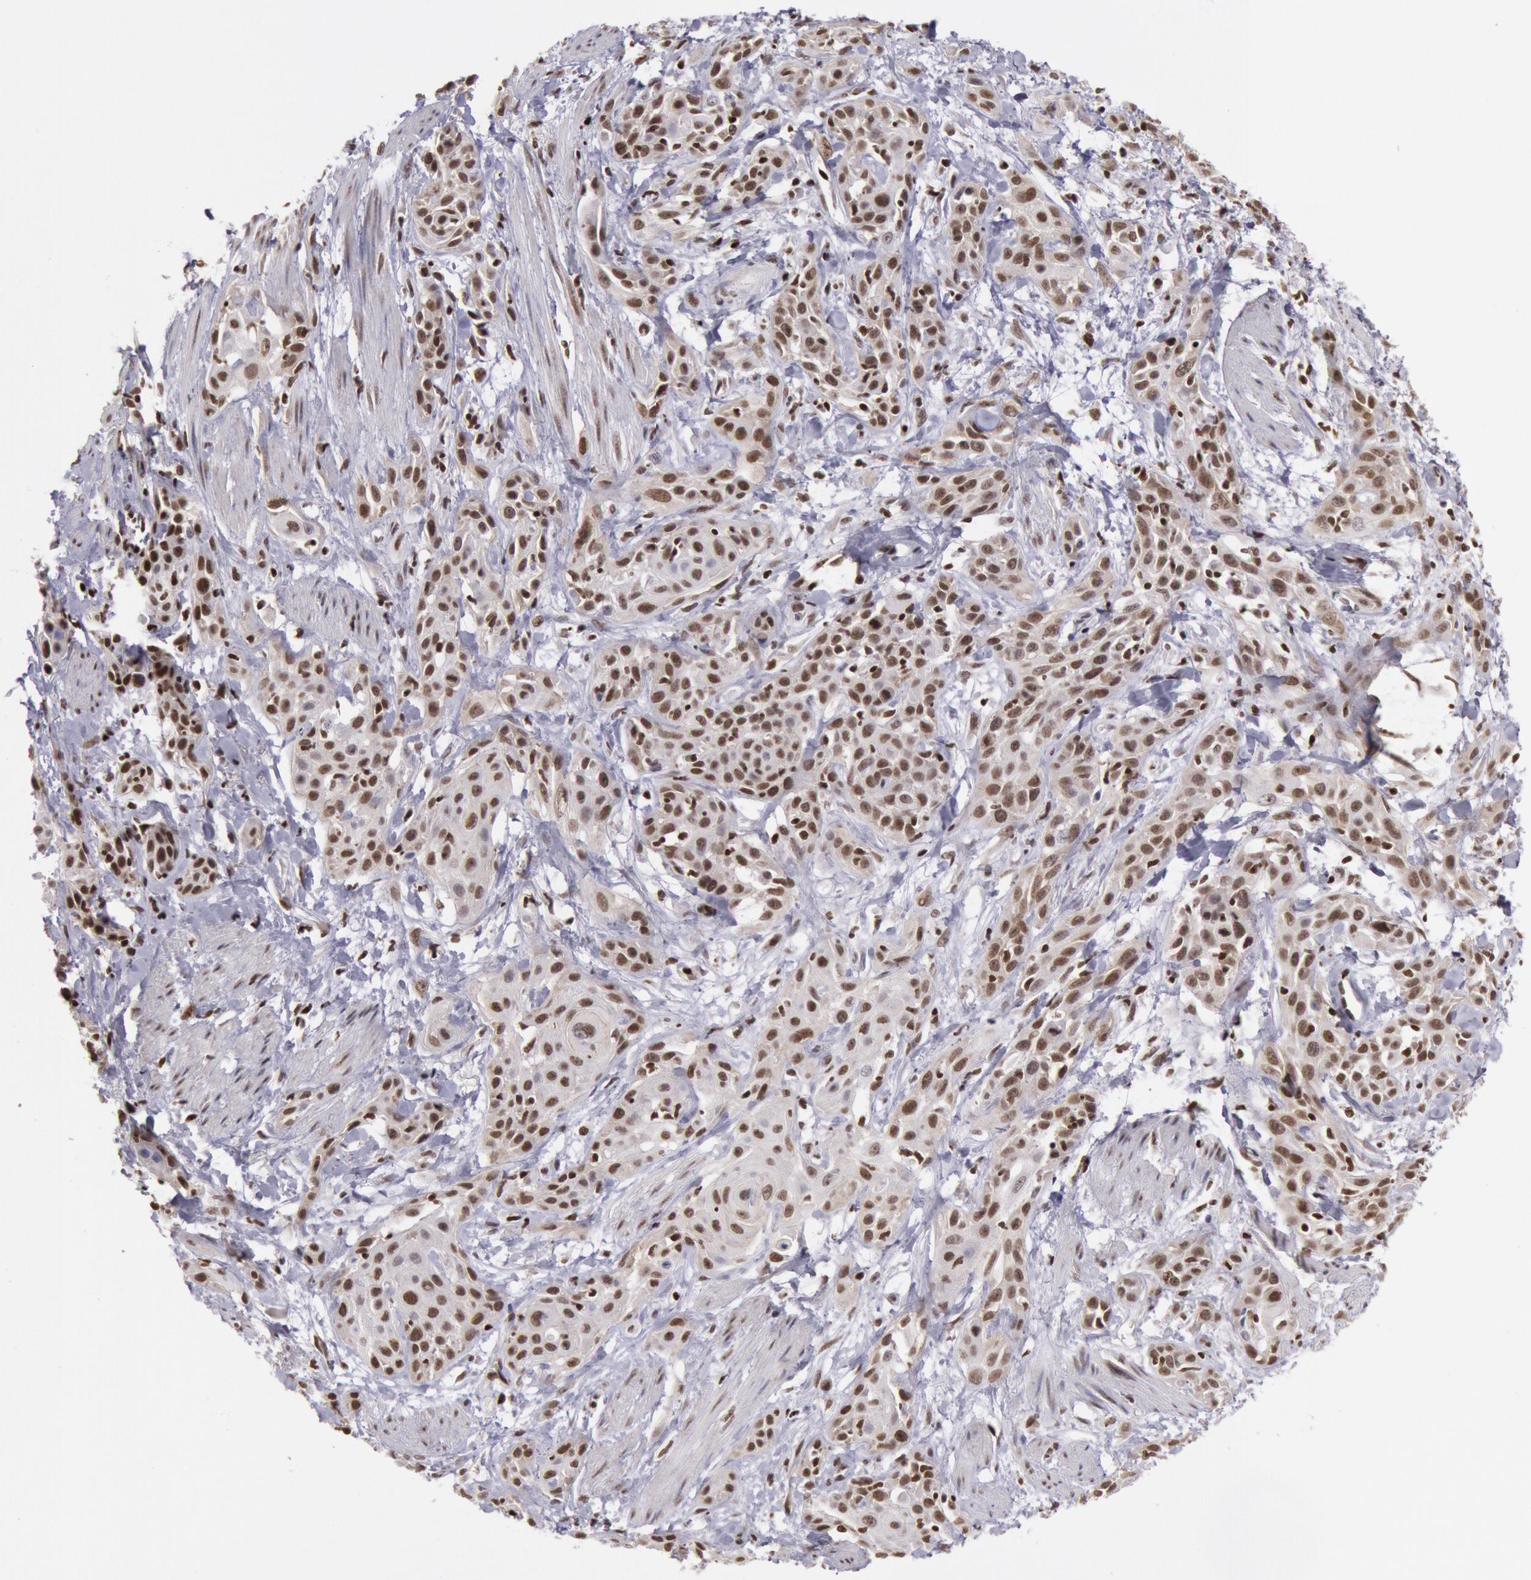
{"staining": {"intensity": "strong", "quantity": ">75%", "location": "nuclear"}, "tissue": "skin cancer", "cell_type": "Tumor cells", "image_type": "cancer", "snomed": [{"axis": "morphology", "description": "Squamous cell carcinoma, NOS"}, {"axis": "topography", "description": "Skin"}, {"axis": "topography", "description": "Anal"}], "caption": "The histopathology image displays staining of skin cancer (squamous cell carcinoma), revealing strong nuclear protein expression (brown color) within tumor cells.", "gene": "NKAP", "patient": {"sex": "male", "age": 64}}